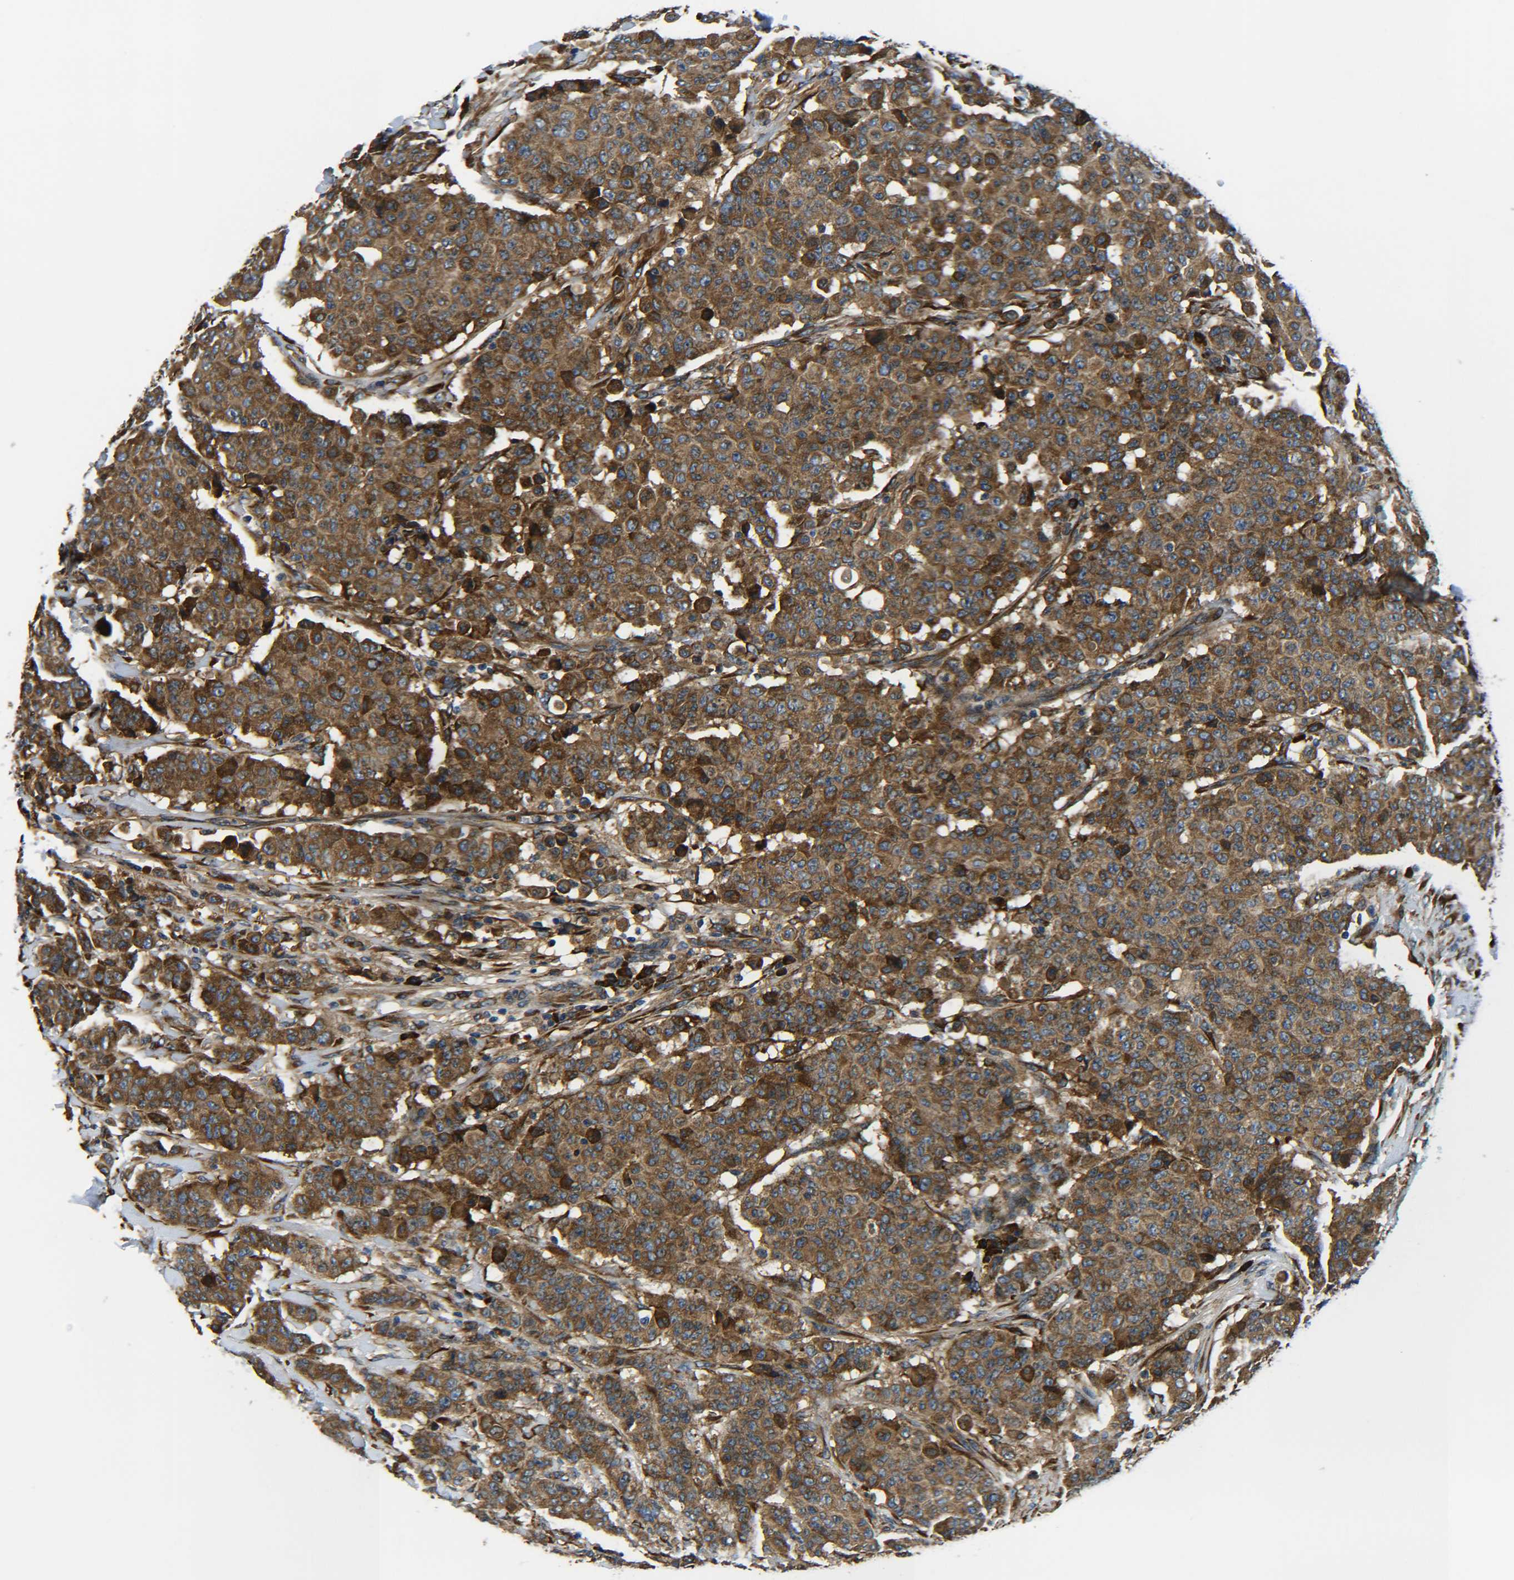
{"staining": {"intensity": "strong", "quantity": ">75%", "location": "cytoplasmic/membranous"}, "tissue": "breast cancer", "cell_type": "Tumor cells", "image_type": "cancer", "snomed": [{"axis": "morphology", "description": "Duct carcinoma"}, {"axis": "topography", "description": "Breast"}], "caption": "Breast cancer (intraductal carcinoma) stained with immunohistochemistry (IHC) demonstrates strong cytoplasmic/membranous staining in about >75% of tumor cells.", "gene": "PREB", "patient": {"sex": "female", "age": 40}}